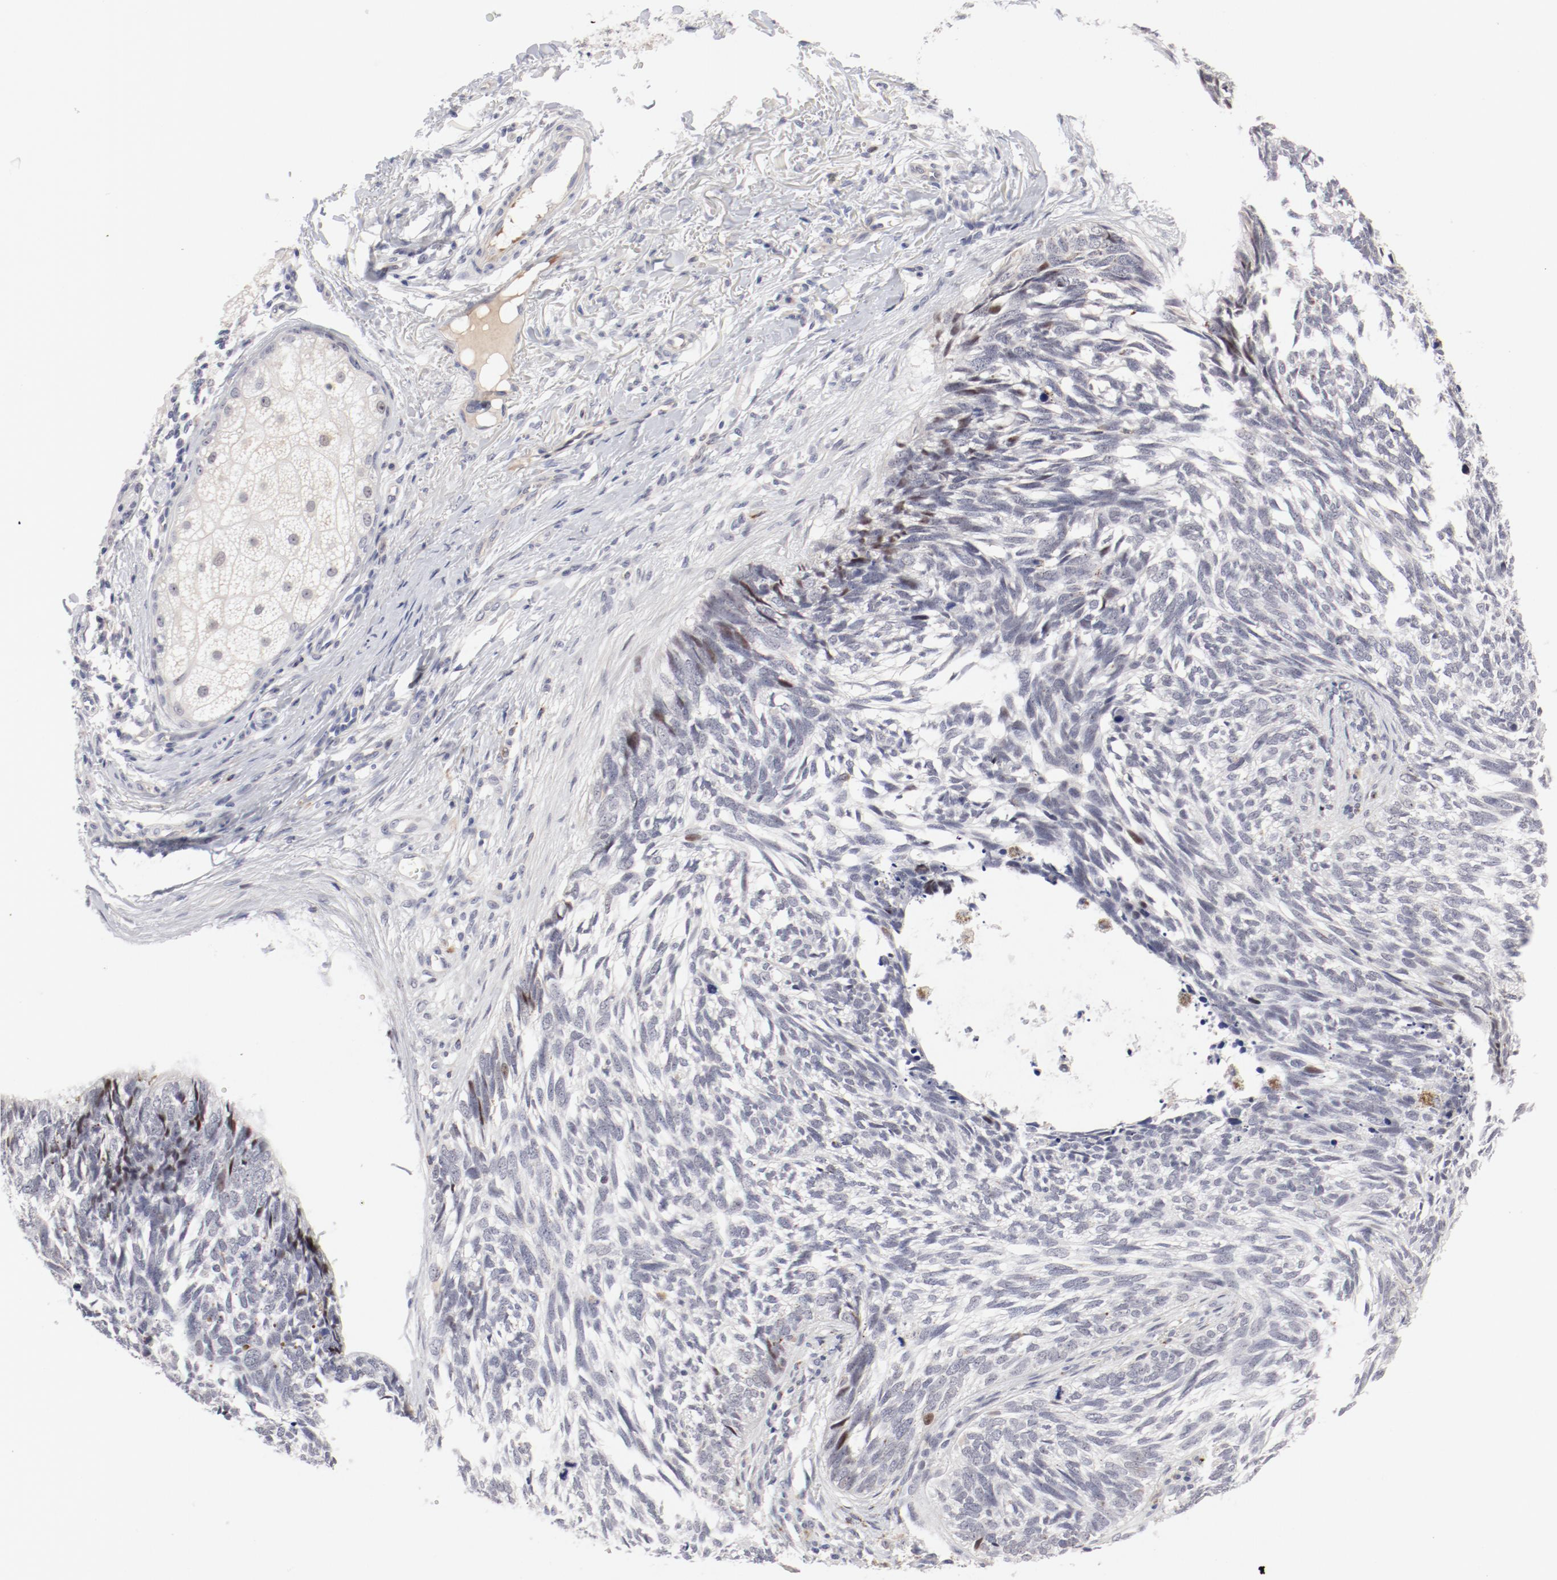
{"staining": {"intensity": "negative", "quantity": "none", "location": "none"}, "tissue": "skin cancer", "cell_type": "Tumor cells", "image_type": "cancer", "snomed": [{"axis": "morphology", "description": "Basal cell carcinoma"}, {"axis": "topography", "description": "Skin"}], "caption": "DAB immunohistochemical staining of human skin cancer (basal cell carcinoma) exhibits no significant expression in tumor cells.", "gene": "FSCB", "patient": {"sex": "male", "age": 63}}